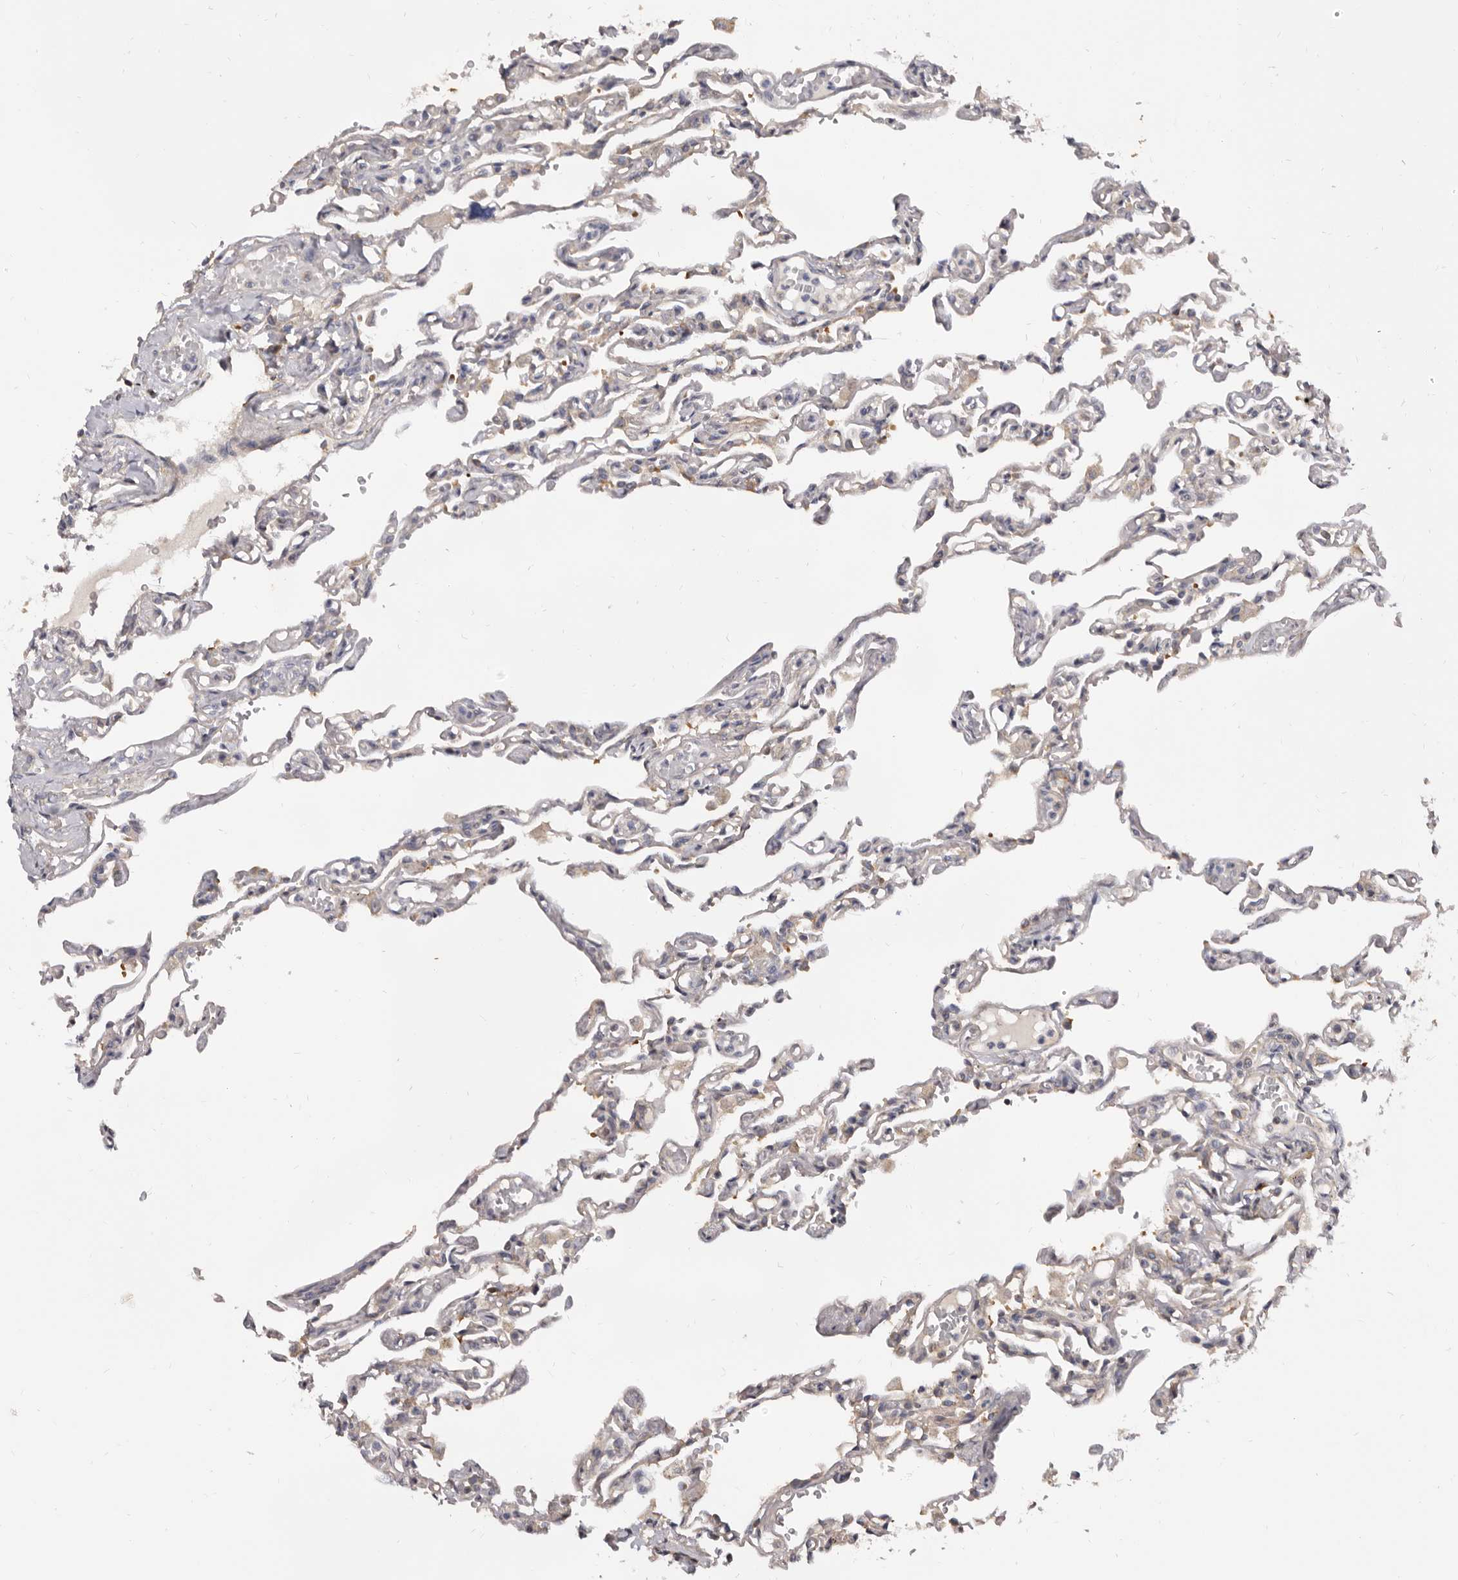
{"staining": {"intensity": "negative", "quantity": "none", "location": "none"}, "tissue": "lung", "cell_type": "Alveolar cells", "image_type": "normal", "snomed": [{"axis": "morphology", "description": "Normal tissue, NOS"}, {"axis": "topography", "description": "Lung"}], "caption": "A high-resolution photomicrograph shows IHC staining of benign lung, which exhibits no significant expression in alveolar cells. The staining is performed using DAB (3,3'-diaminobenzidine) brown chromogen with nuclei counter-stained in using hematoxylin.", "gene": "ADAMTS20", "patient": {"sex": "male", "age": 21}}